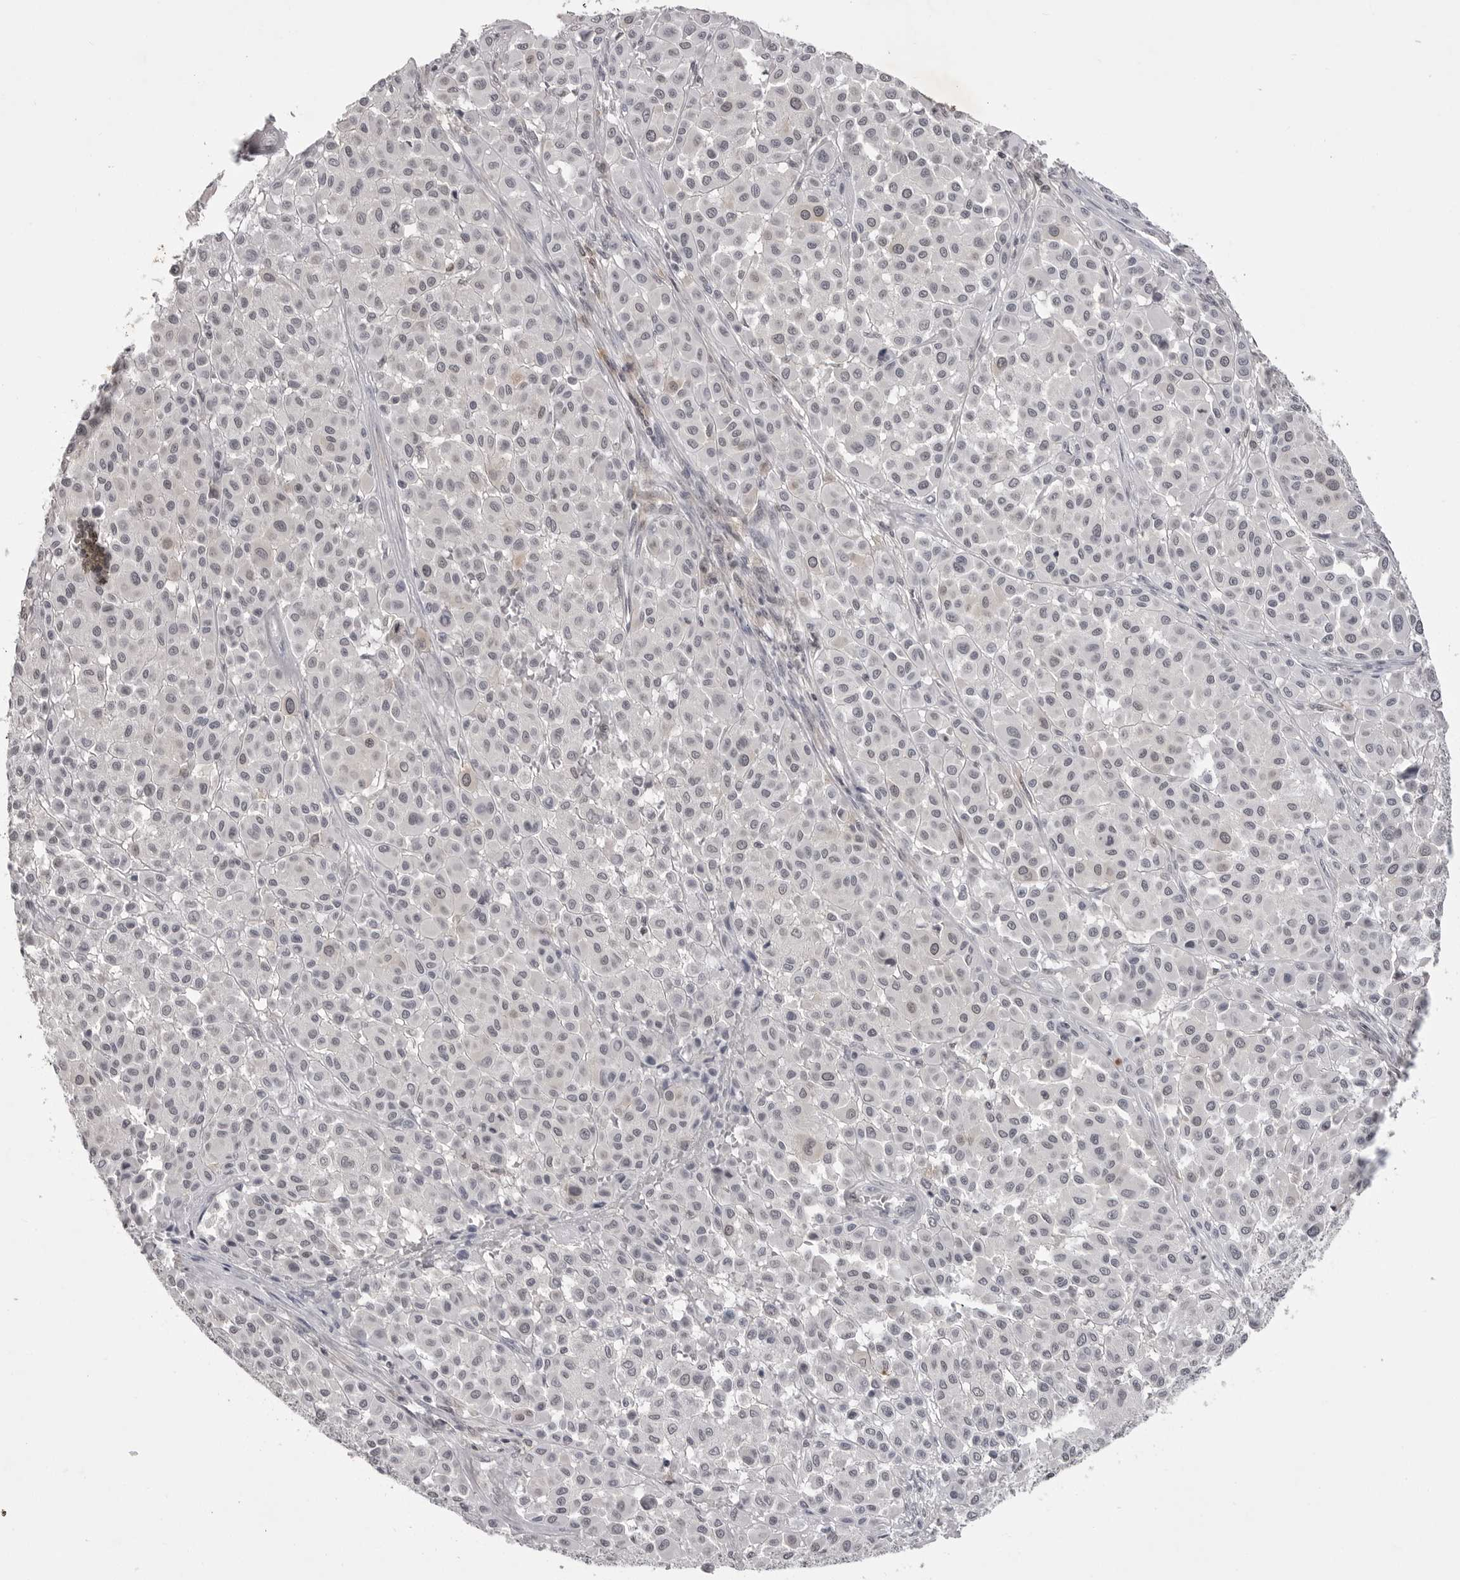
{"staining": {"intensity": "negative", "quantity": "none", "location": "none"}, "tissue": "melanoma", "cell_type": "Tumor cells", "image_type": "cancer", "snomed": [{"axis": "morphology", "description": "Malignant melanoma, Metastatic site"}, {"axis": "topography", "description": "Soft tissue"}], "caption": "IHC of human malignant melanoma (metastatic site) demonstrates no staining in tumor cells.", "gene": "RRM1", "patient": {"sex": "male", "age": 41}}